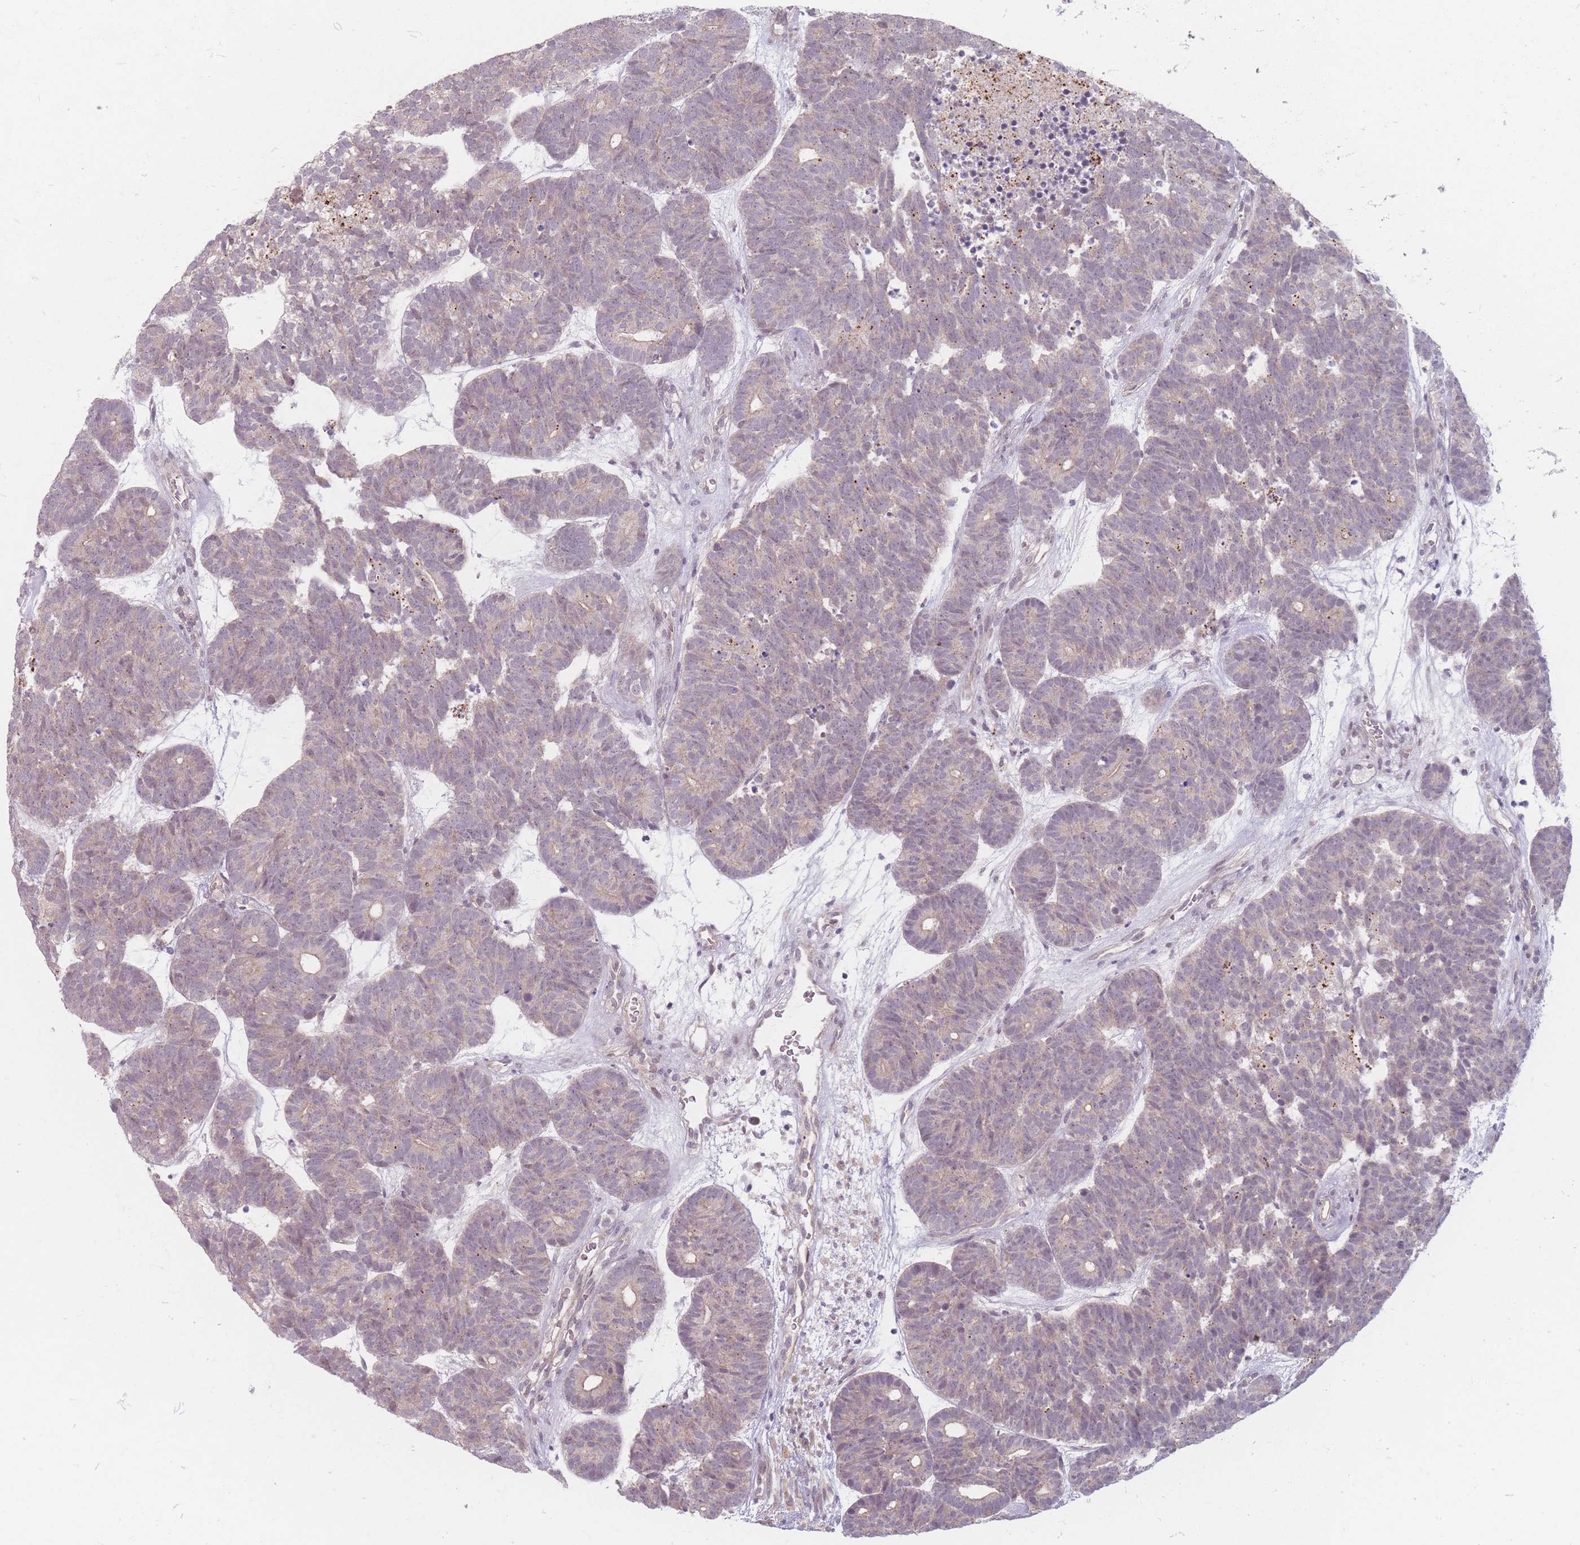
{"staining": {"intensity": "weak", "quantity": "<25%", "location": "cytoplasmic/membranous"}, "tissue": "head and neck cancer", "cell_type": "Tumor cells", "image_type": "cancer", "snomed": [{"axis": "morphology", "description": "Adenocarcinoma, NOS"}, {"axis": "topography", "description": "Head-Neck"}], "caption": "Adenocarcinoma (head and neck) was stained to show a protein in brown. There is no significant expression in tumor cells. The staining was performed using DAB (3,3'-diaminobenzidine) to visualize the protein expression in brown, while the nuclei were stained in blue with hematoxylin (Magnification: 20x).", "gene": "GABRA6", "patient": {"sex": "female", "age": 81}}